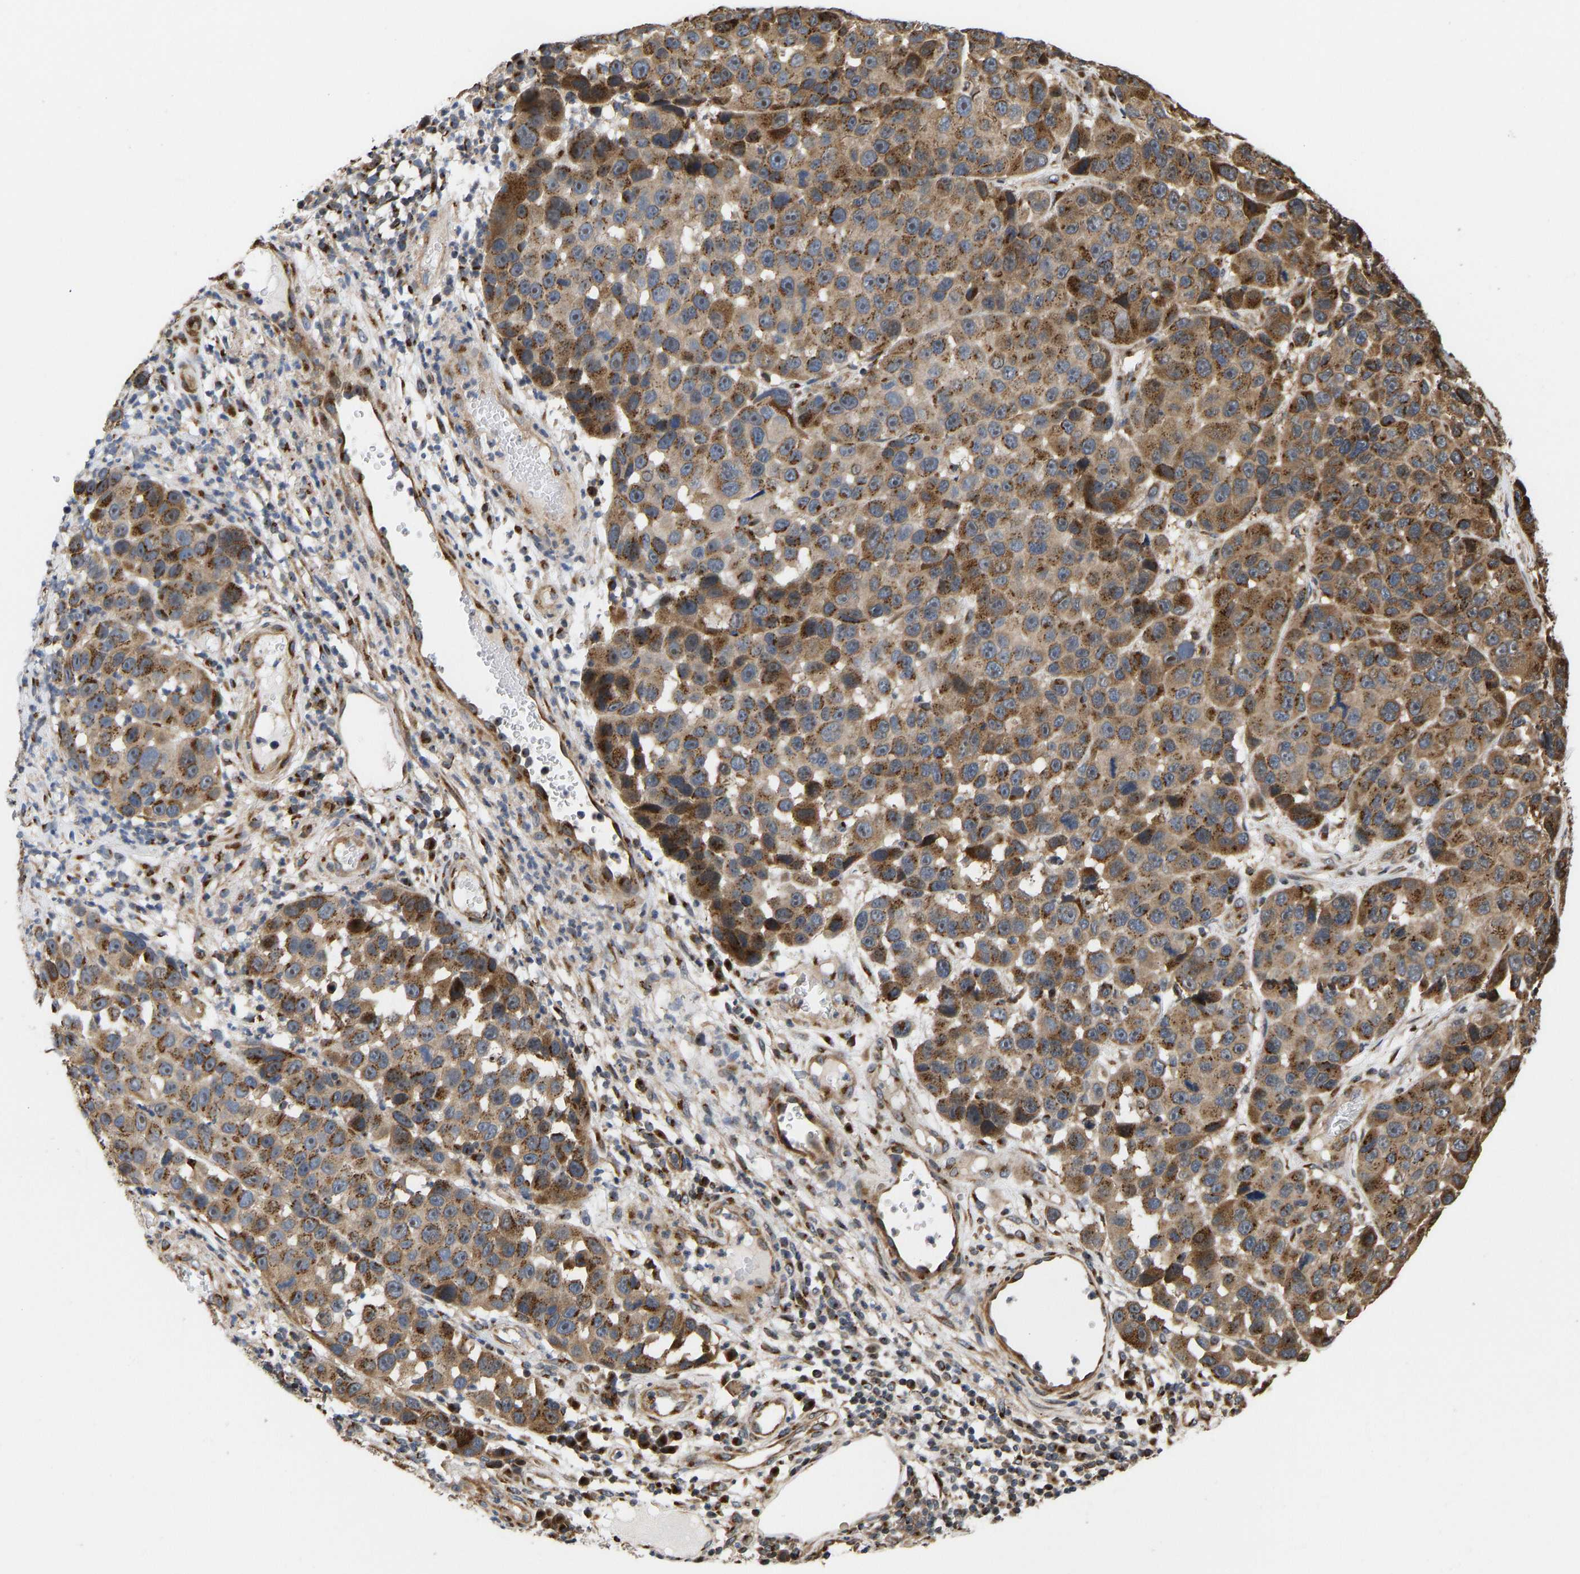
{"staining": {"intensity": "moderate", "quantity": ">75%", "location": "cytoplasmic/membranous"}, "tissue": "melanoma", "cell_type": "Tumor cells", "image_type": "cancer", "snomed": [{"axis": "morphology", "description": "Malignant melanoma, NOS"}, {"axis": "topography", "description": "Skin"}], "caption": "This is an image of immunohistochemistry staining of malignant melanoma, which shows moderate positivity in the cytoplasmic/membranous of tumor cells.", "gene": "YIPF4", "patient": {"sex": "male", "age": 53}}